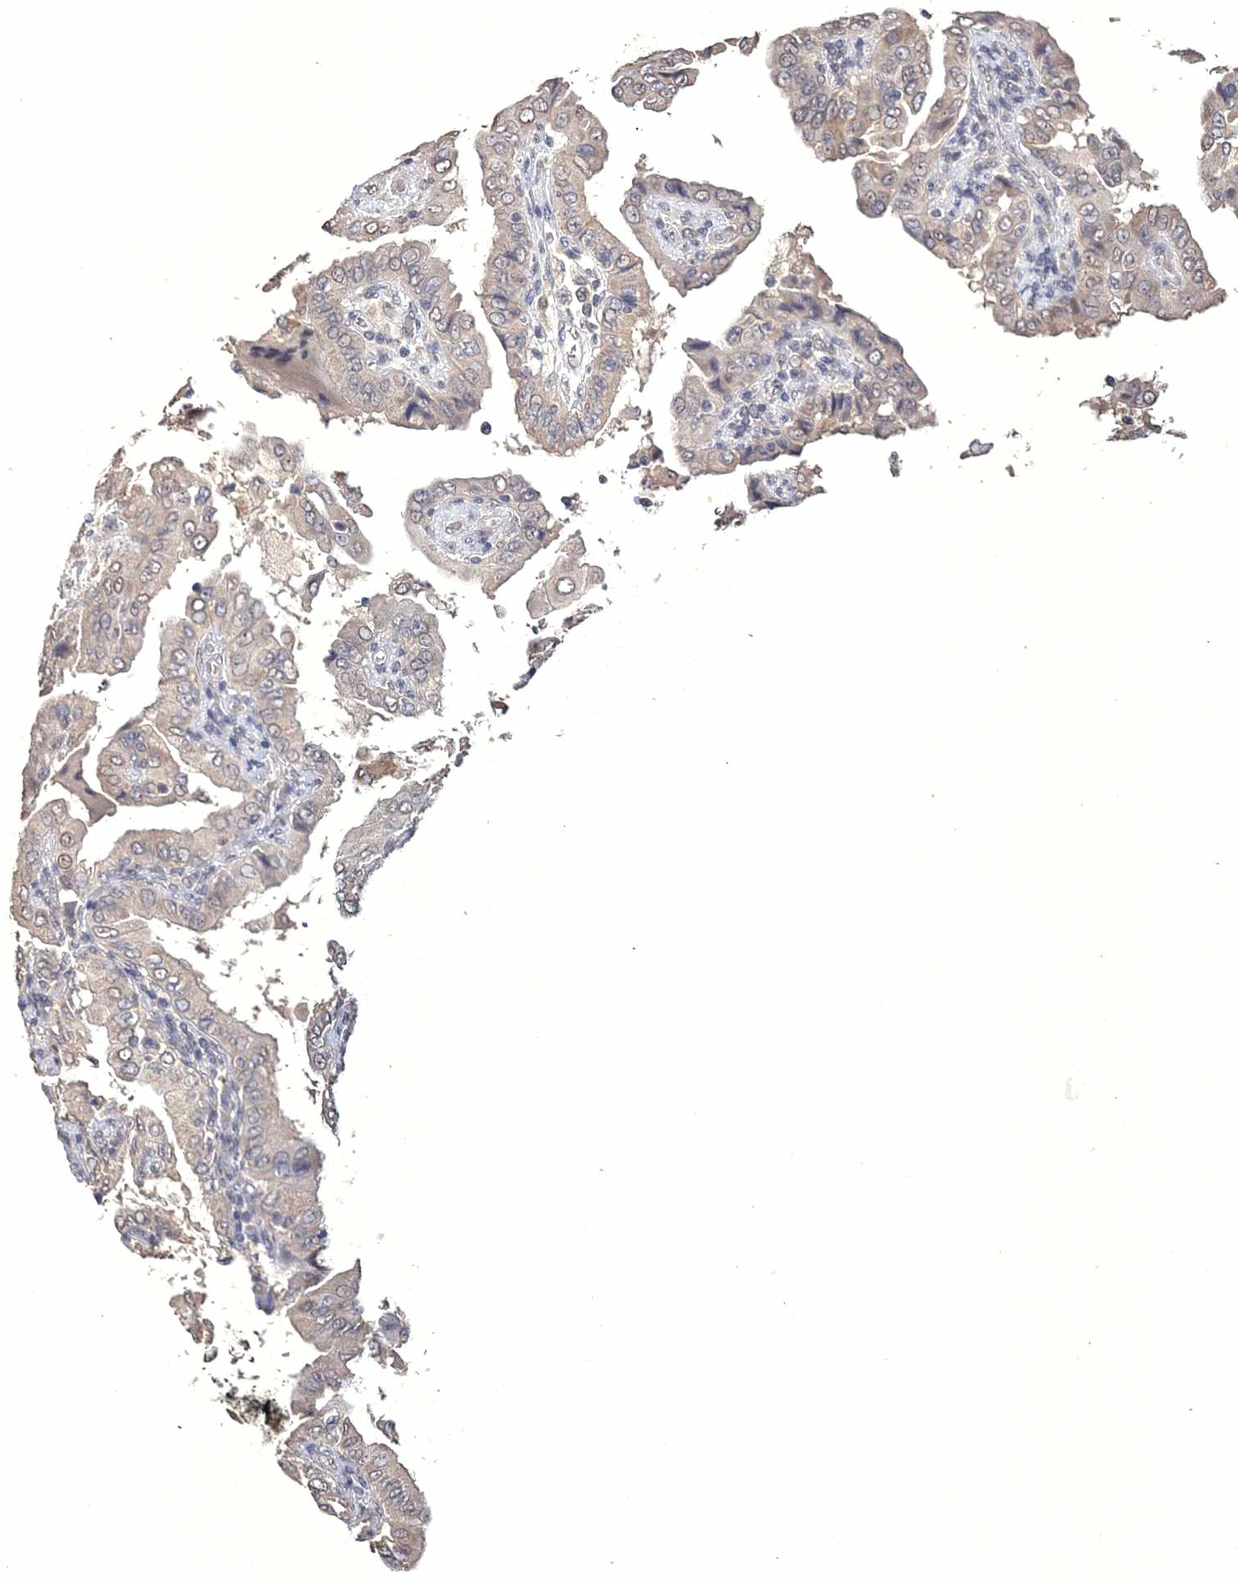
{"staining": {"intensity": "weak", "quantity": "25%-75%", "location": "nuclear"}, "tissue": "thyroid cancer", "cell_type": "Tumor cells", "image_type": "cancer", "snomed": [{"axis": "morphology", "description": "Papillary adenocarcinoma, NOS"}, {"axis": "topography", "description": "Thyroid gland"}], "caption": "The photomicrograph exhibits staining of thyroid cancer (papillary adenocarcinoma), revealing weak nuclear protein staining (brown color) within tumor cells. (Brightfield microscopy of DAB IHC at high magnification).", "gene": "GPN1", "patient": {"sex": "male", "age": 33}}